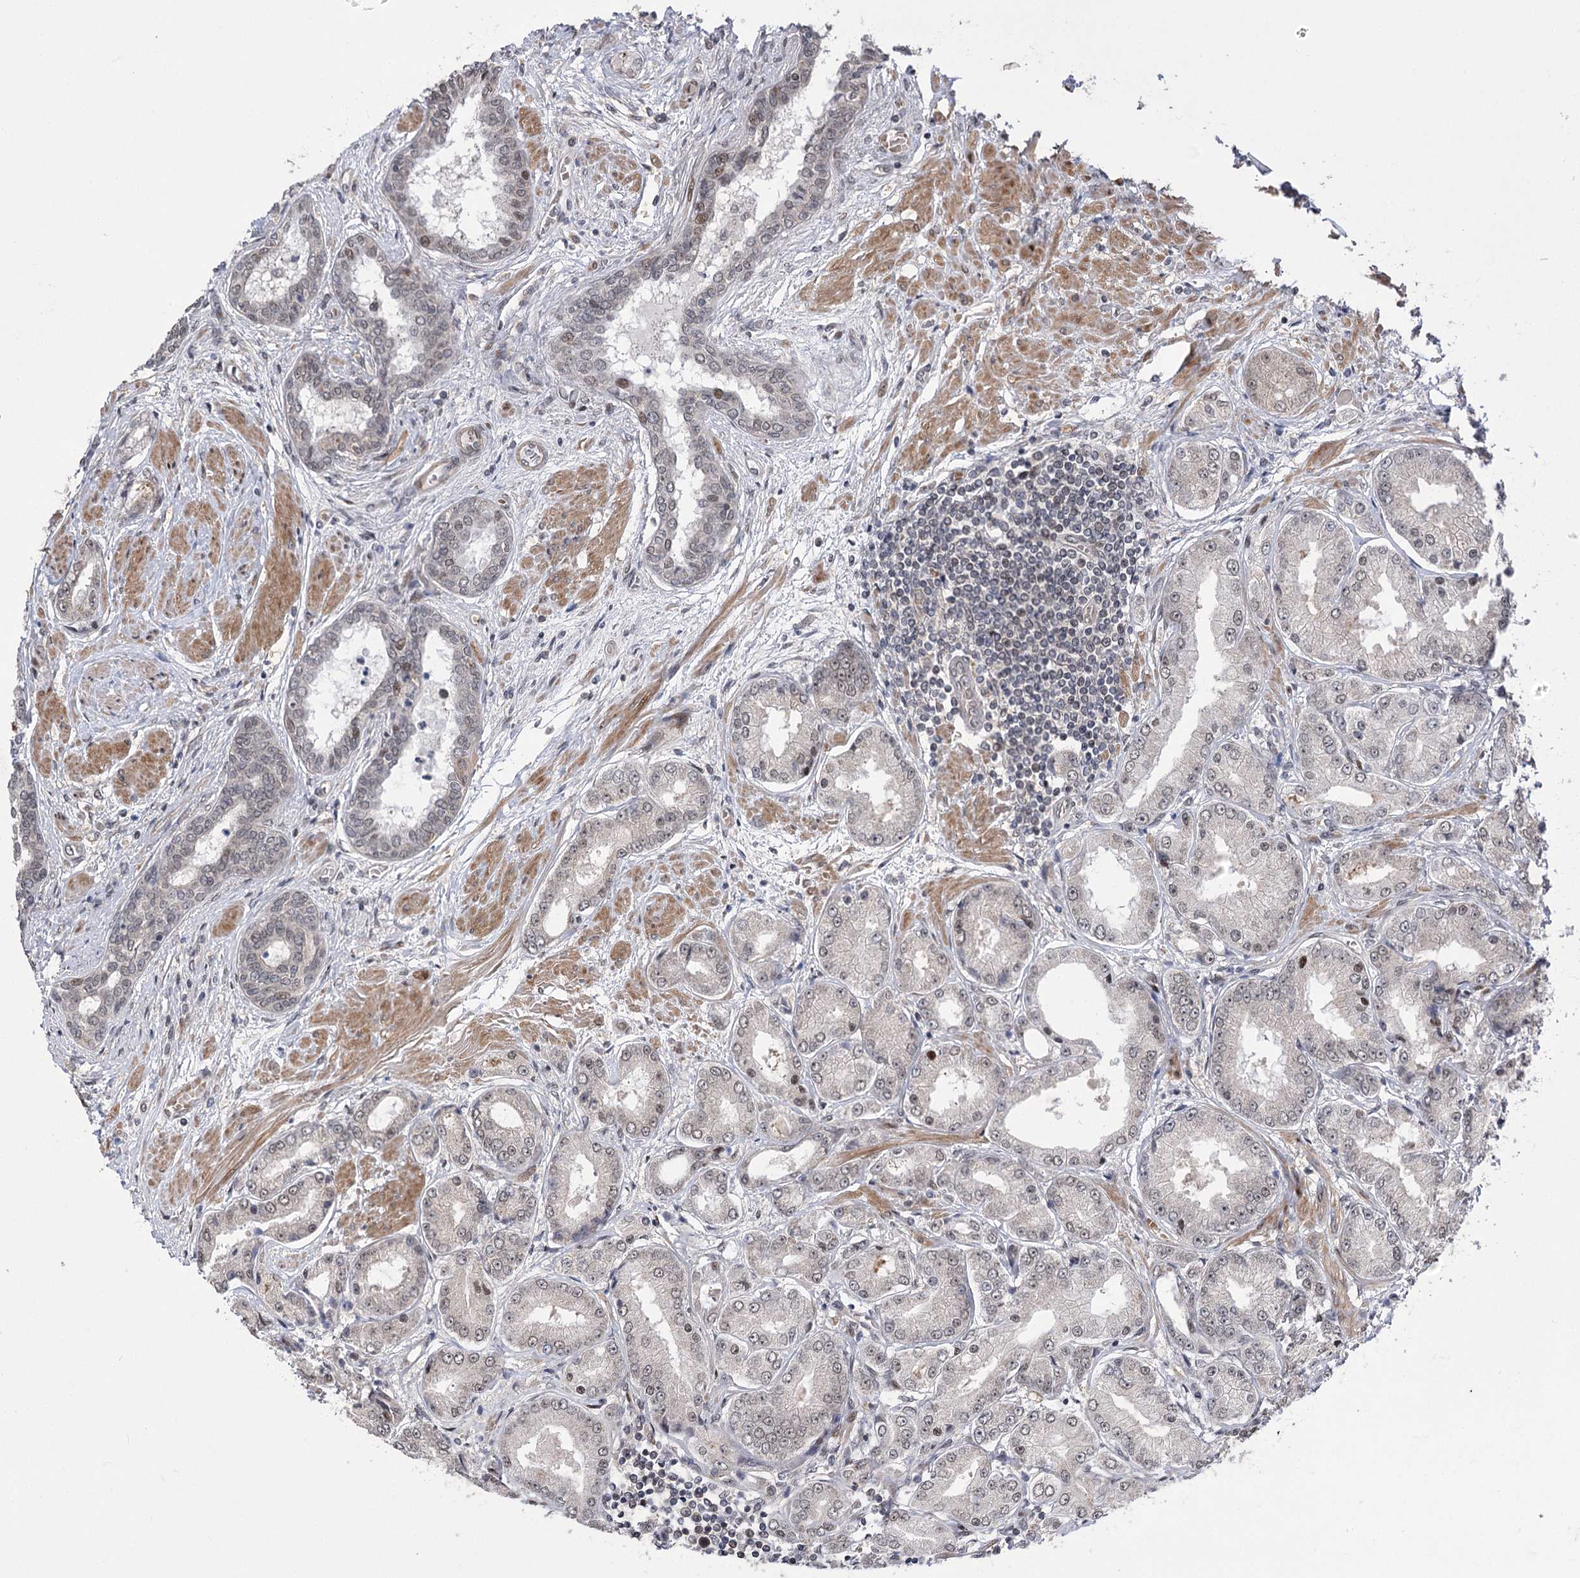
{"staining": {"intensity": "negative", "quantity": "none", "location": "none"}, "tissue": "prostate cancer", "cell_type": "Tumor cells", "image_type": "cancer", "snomed": [{"axis": "morphology", "description": "Adenocarcinoma, High grade"}, {"axis": "topography", "description": "Prostate"}], "caption": "Adenocarcinoma (high-grade) (prostate) was stained to show a protein in brown. There is no significant positivity in tumor cells. The staining is performed using DAB brown chromogen with nuclei counter-stained in using hematoxylin.", "gene": "TENM2", "patient": {"sex": "male", "age": 59}}